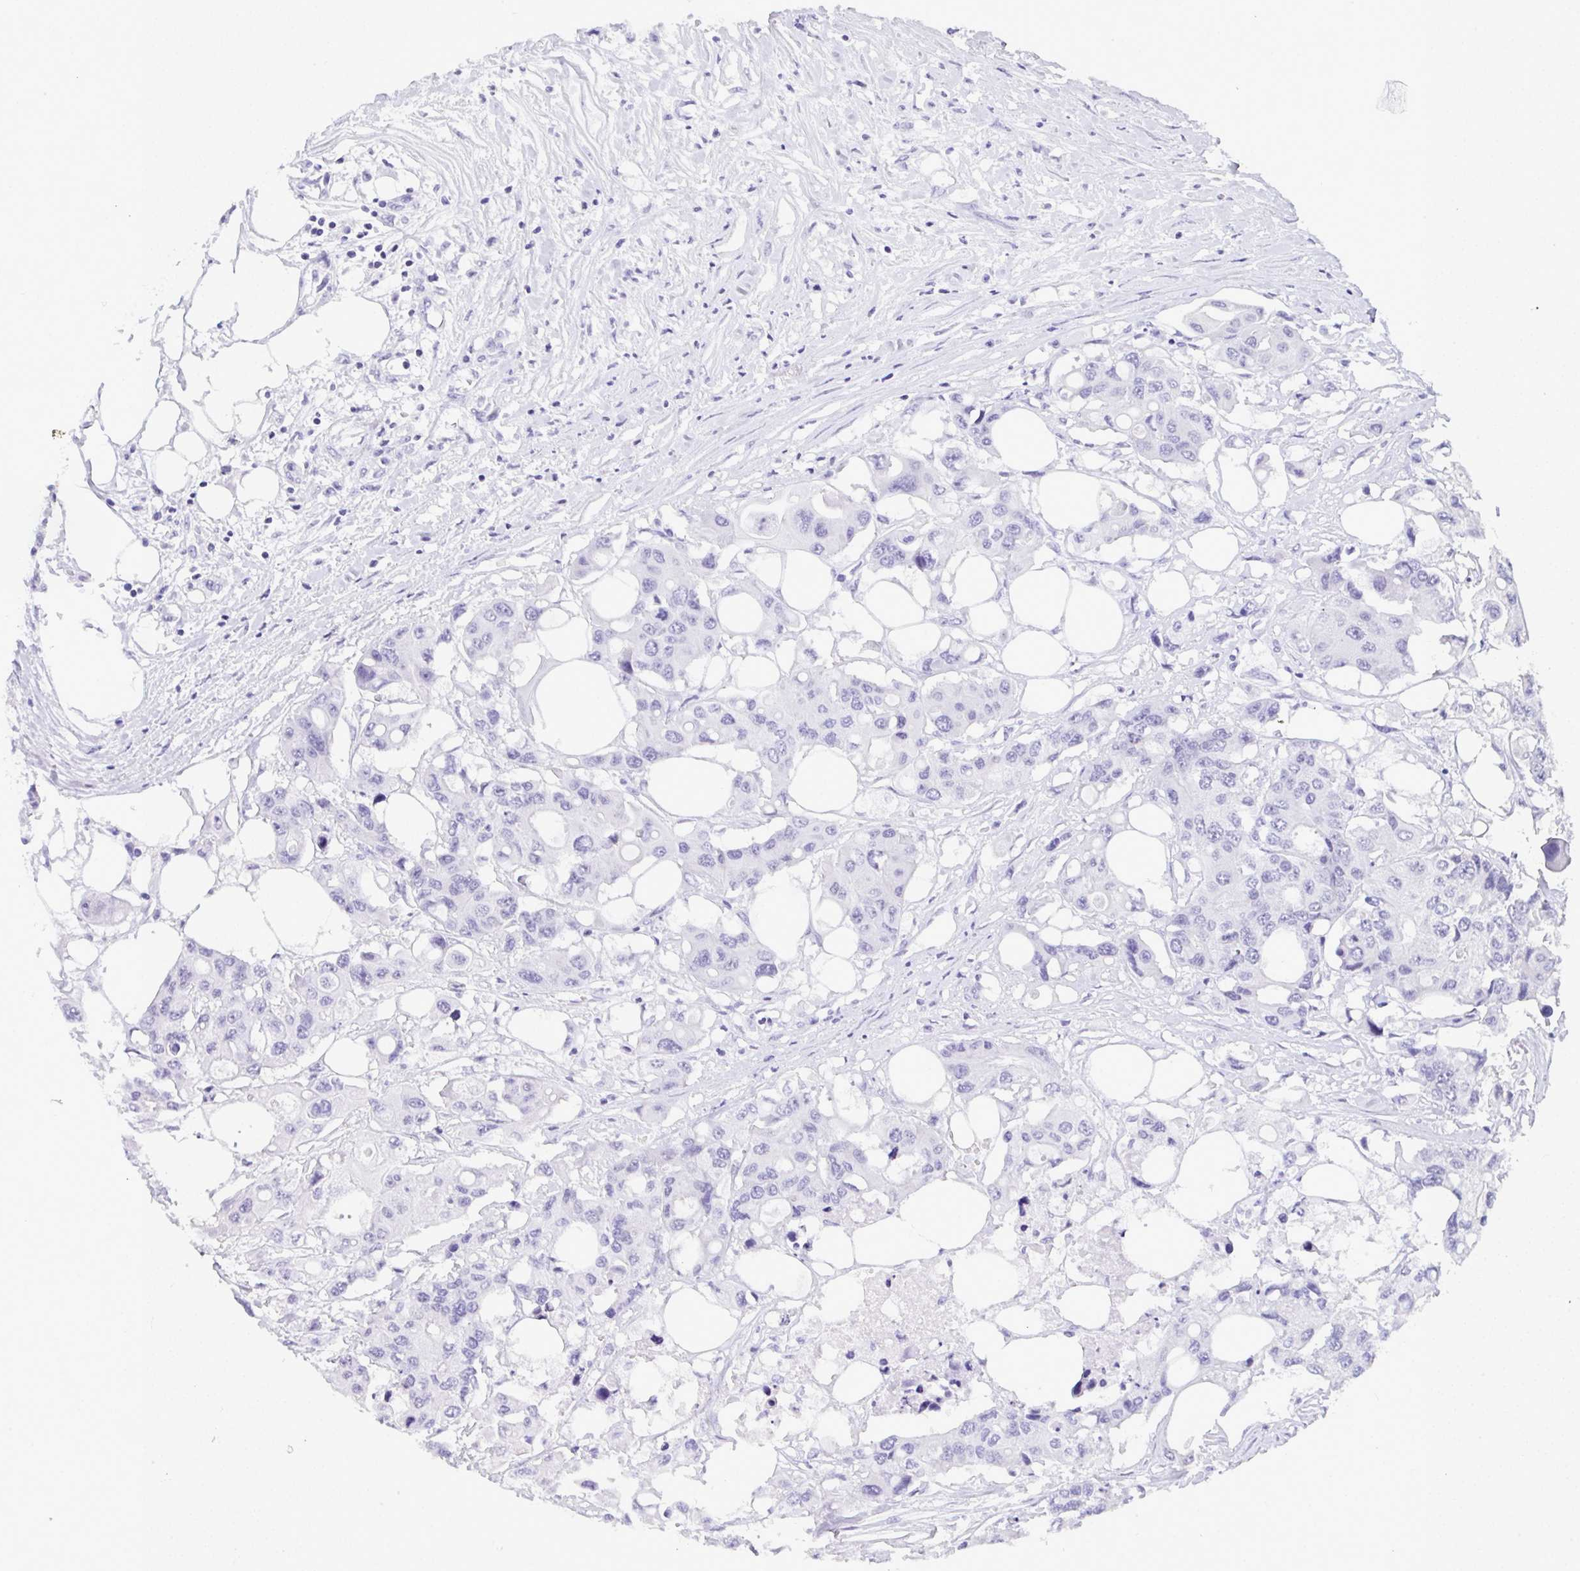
{"staining": {"intensity": "negative", "quantity": "none", "location": "none"}, "tissue": "colorectal cancer", "cell_type": "Tumor cells", "image_type": "cancer", "snomed": [{"axis": "morphology", "description": "Adenocarcinoma, NOS"}, {"axis": "topography", "description": "Colon"}], "caption": "Colorectal cancer (adenocarcinoma) was stained to show a protein in brown. There is no significant staining in tumor cells.", "gene": "YBX2", "patient": {"sex": "male", "age": 77}}